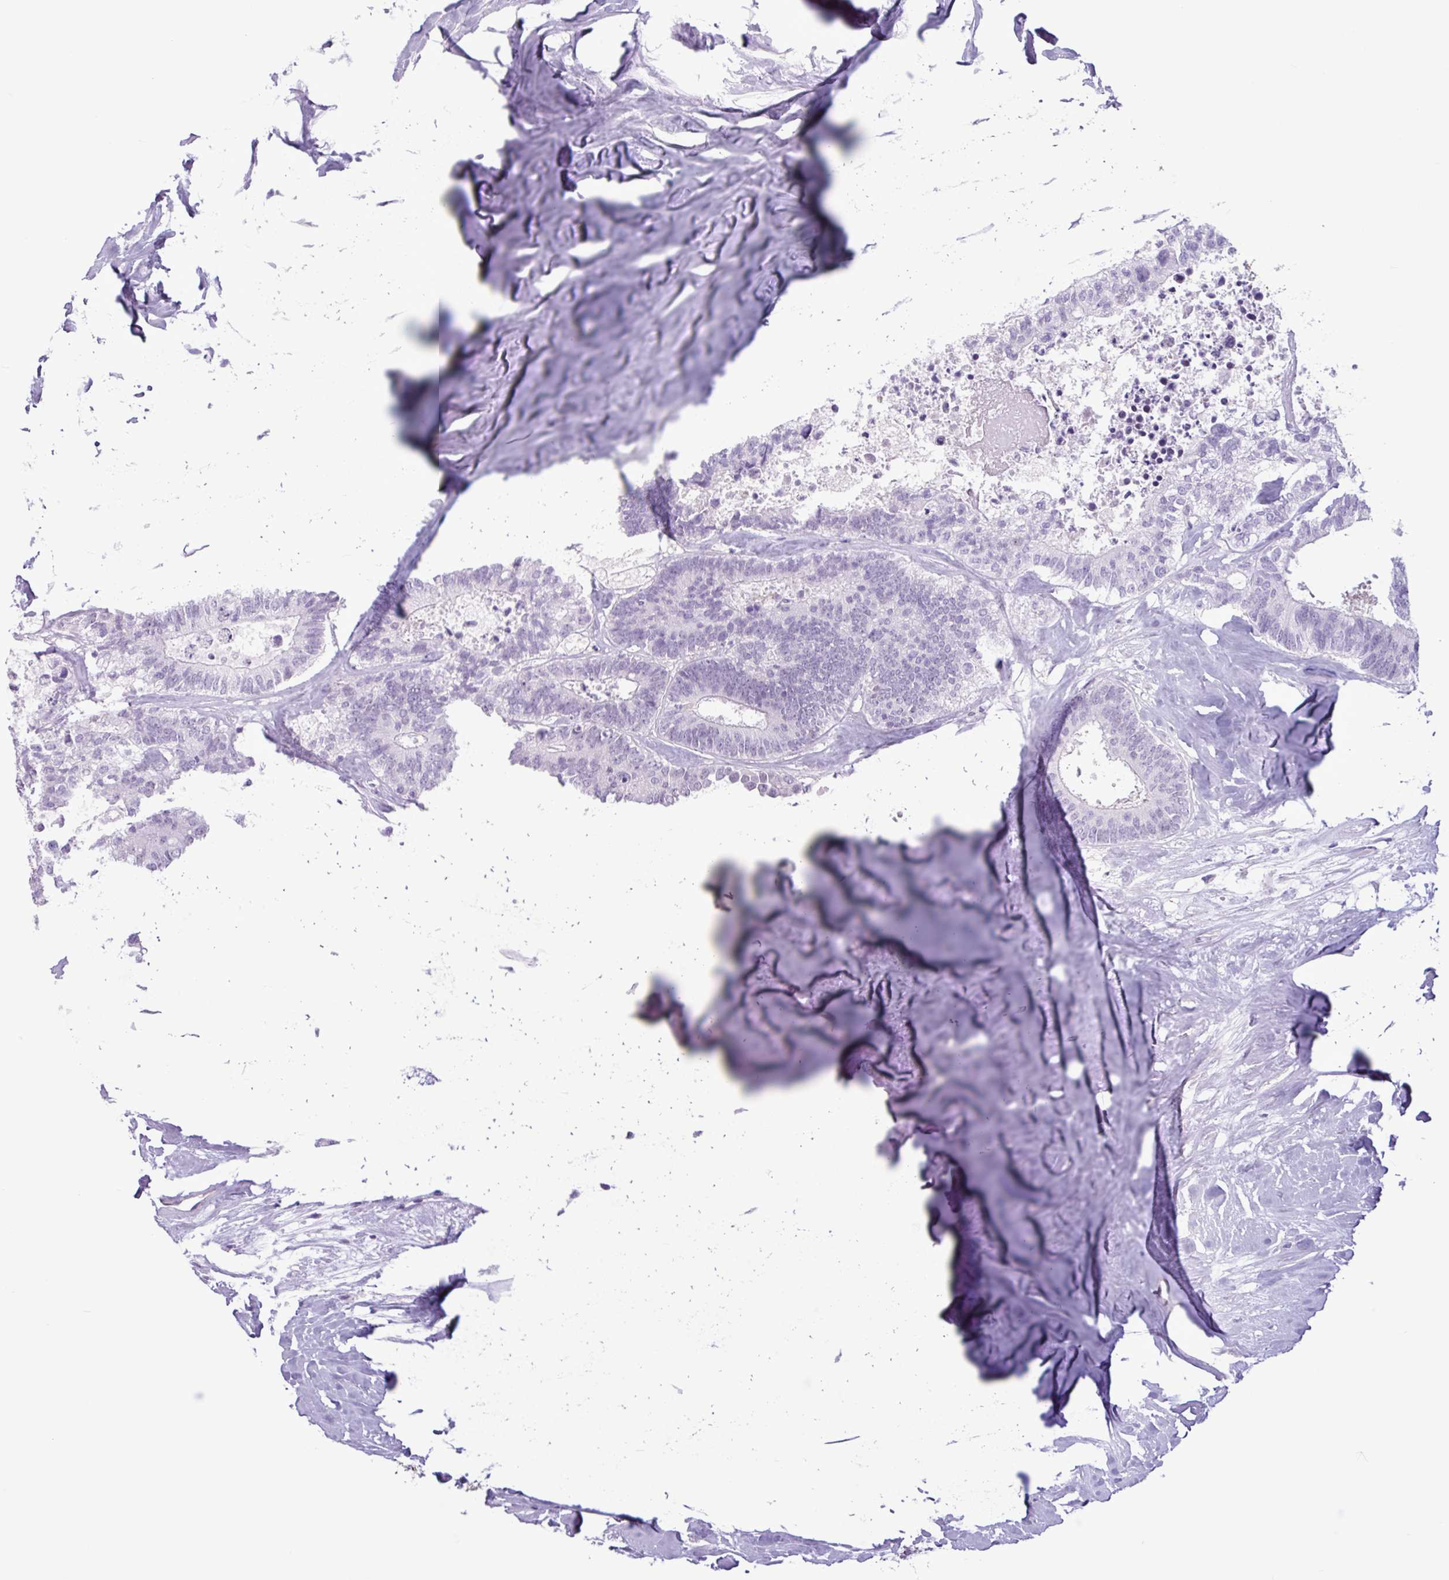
{"staining": {"intensity": "negative", "quantity": "none", "location": "none"}, "tissue": "colorectal cancer", "cell_type": "Tumor cells", "image_type": "cancer", "snomed": [{"axis": "morphology", "description": "Adenocarcinoma, NOS"}, {"axis": "topography", "description": "Colon"}, {"axis": "topography", "description": "Rectum"}], "caption": "This is a photomicrograph of immunohistochemistry staining of colorectal adenocarcinoma, which shows no expression in tumor cells.", "gene": "TMEM178A", "patient": {"sex": "male", "age": 57}}